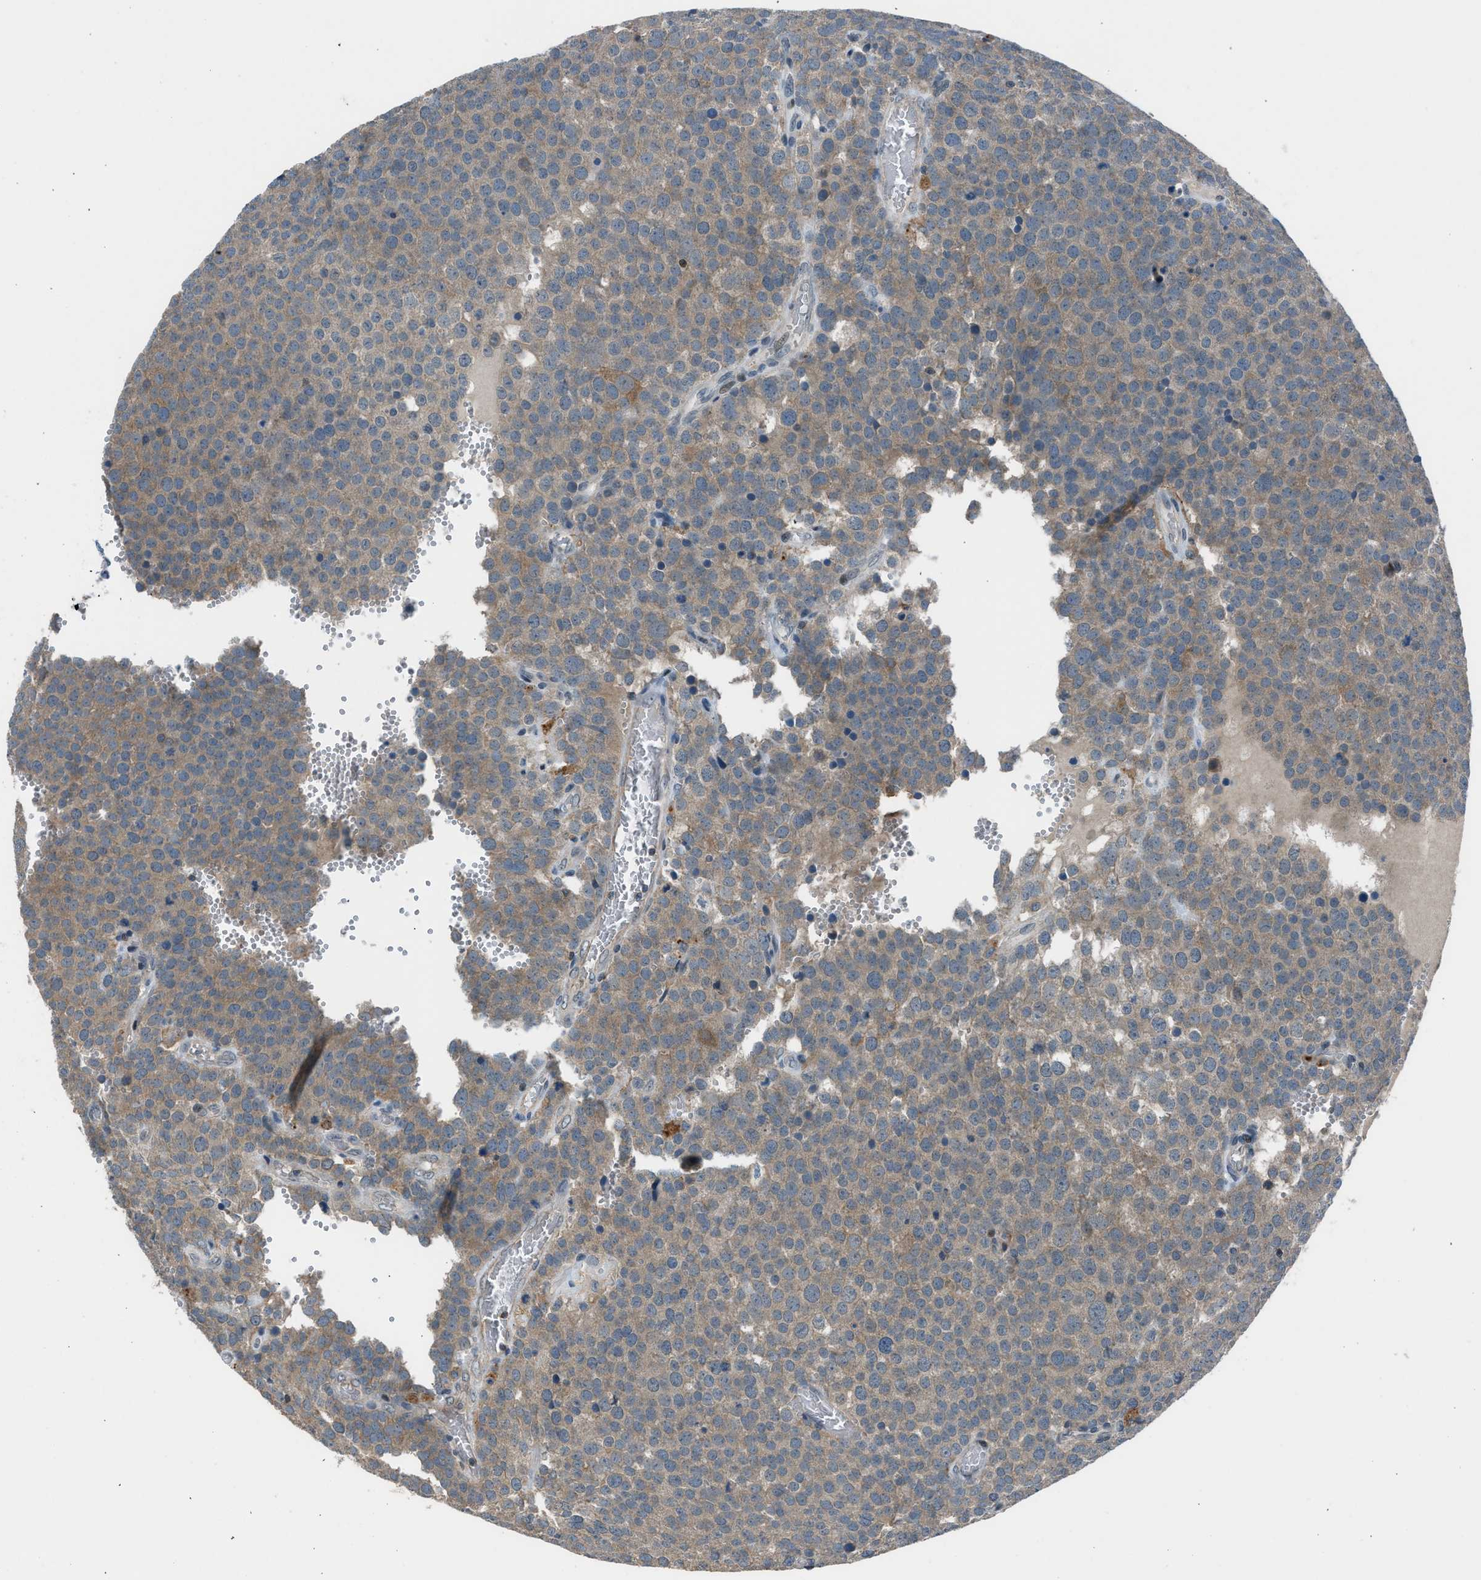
{"staining": {"intensity": "moderate", "quantity": ">75%", "location": "cytoplasmic/membranous"}, "tissue": "testis cancer", "cell_type": "Tumor cells", "image_type": "cancer", "snomed": [{"axis": "morphology", "description": "Normal tissue, NOS"}, {"axis": "morphology", "description": "Seminoma, NOS"}, {"axis": "topography", "description": "Testis"}], "caption": "Immunohistochemical staining of human testis cancer (seminoma) demonstrates medium levels of moderate cytoplasmic/membranous expression in about >75% of tumor cells.", "gene": "LMLN", "patient": {"sex": "male", "age": 71}}